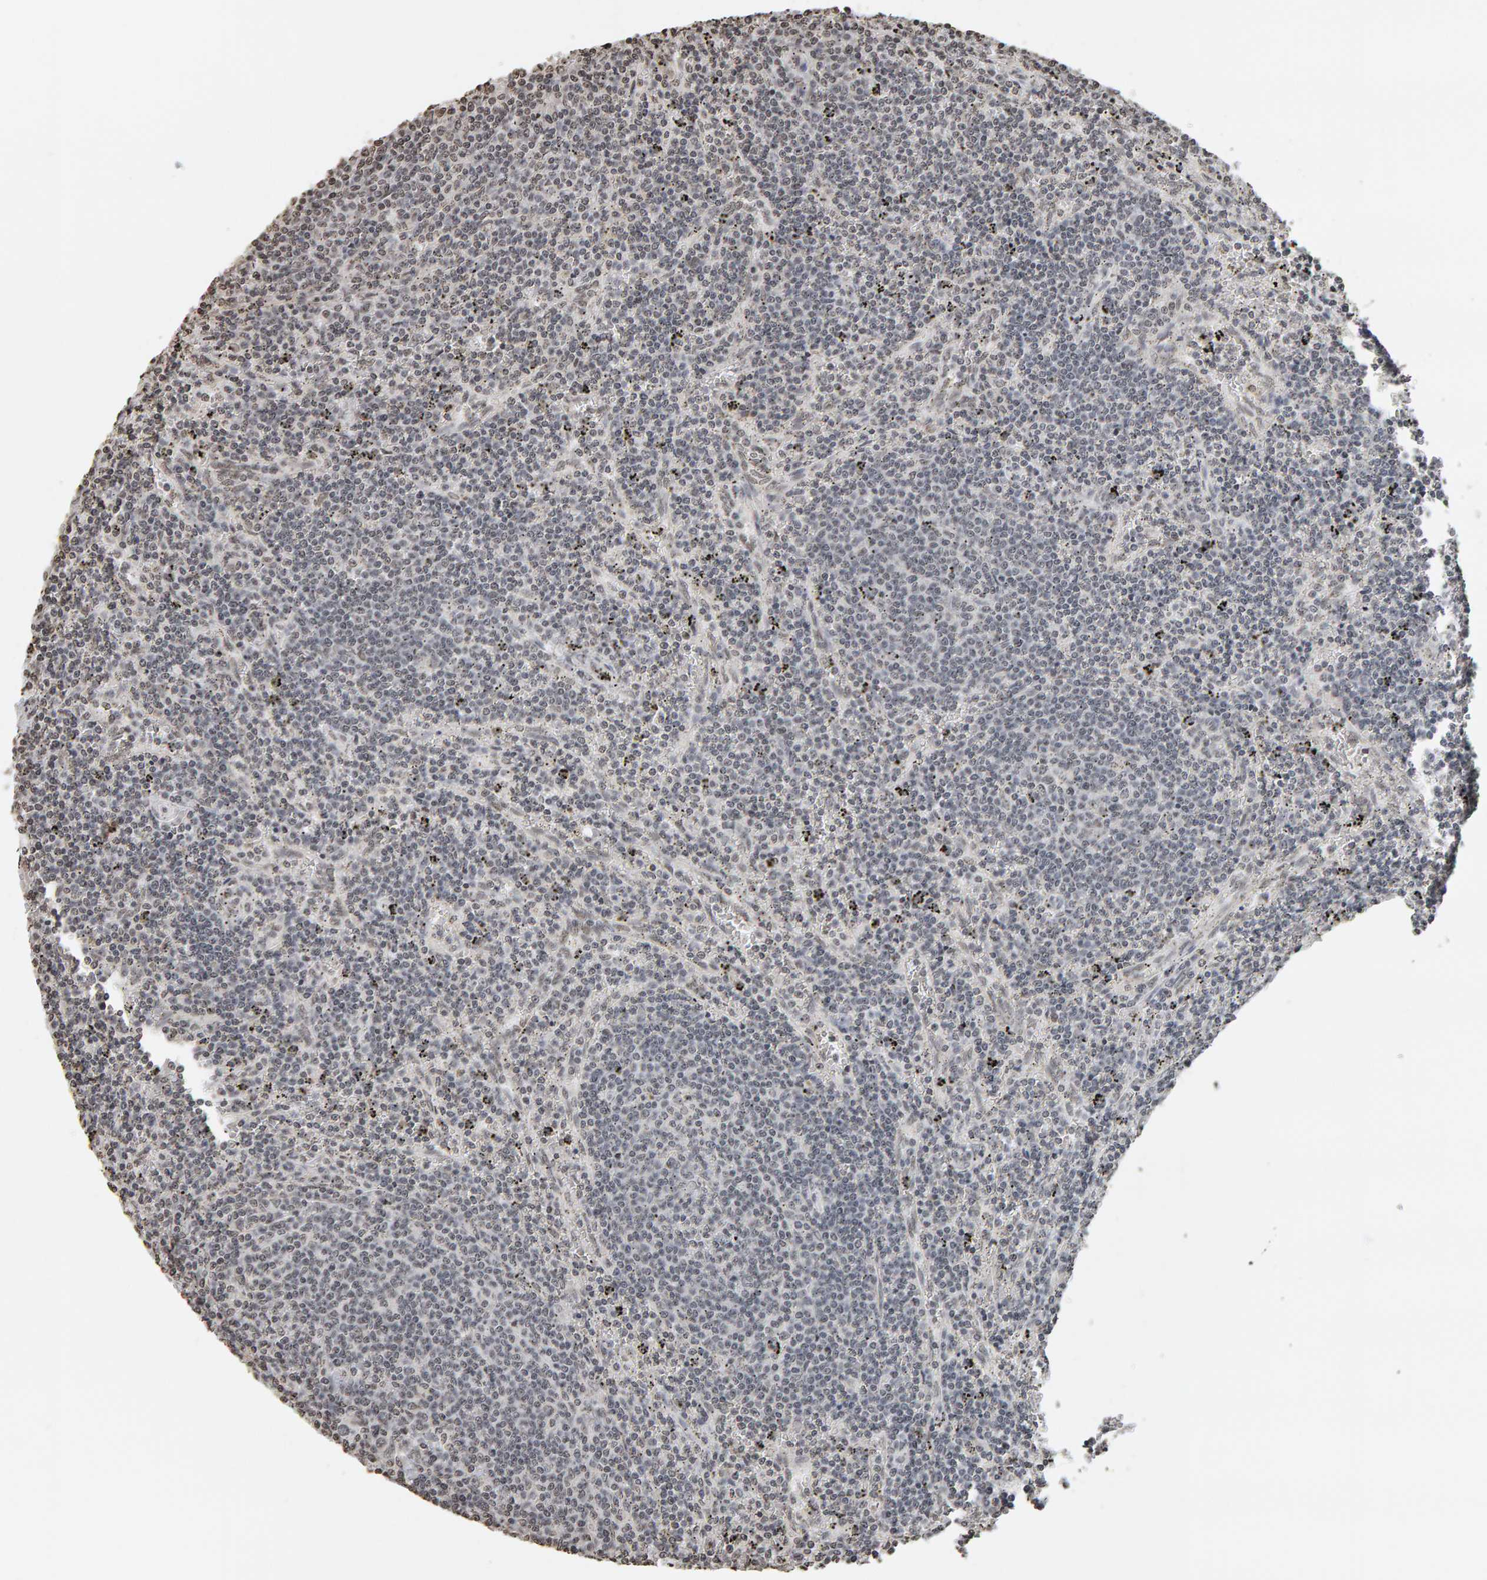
{"staining": {"intensity": "negative", "quantity": "none", "location": "none"}, "tissue": "lymphoma", "cell_type": "Tumor cells", "image_type": "cancer", "snomed": [{"axis": "morphology", "description": "Malignant lymphoma, non-Hodgkin's type, Low grade"}, {"axis": "topography", "description": "Spleen"}], "caption": "A photomicrograph of human low-grade malignant lymphoma, non-Hodgkin's type is negative for staining in tumor cells.", "gene": "AFF4", "patient": {"sex": "female", "age": 50}}